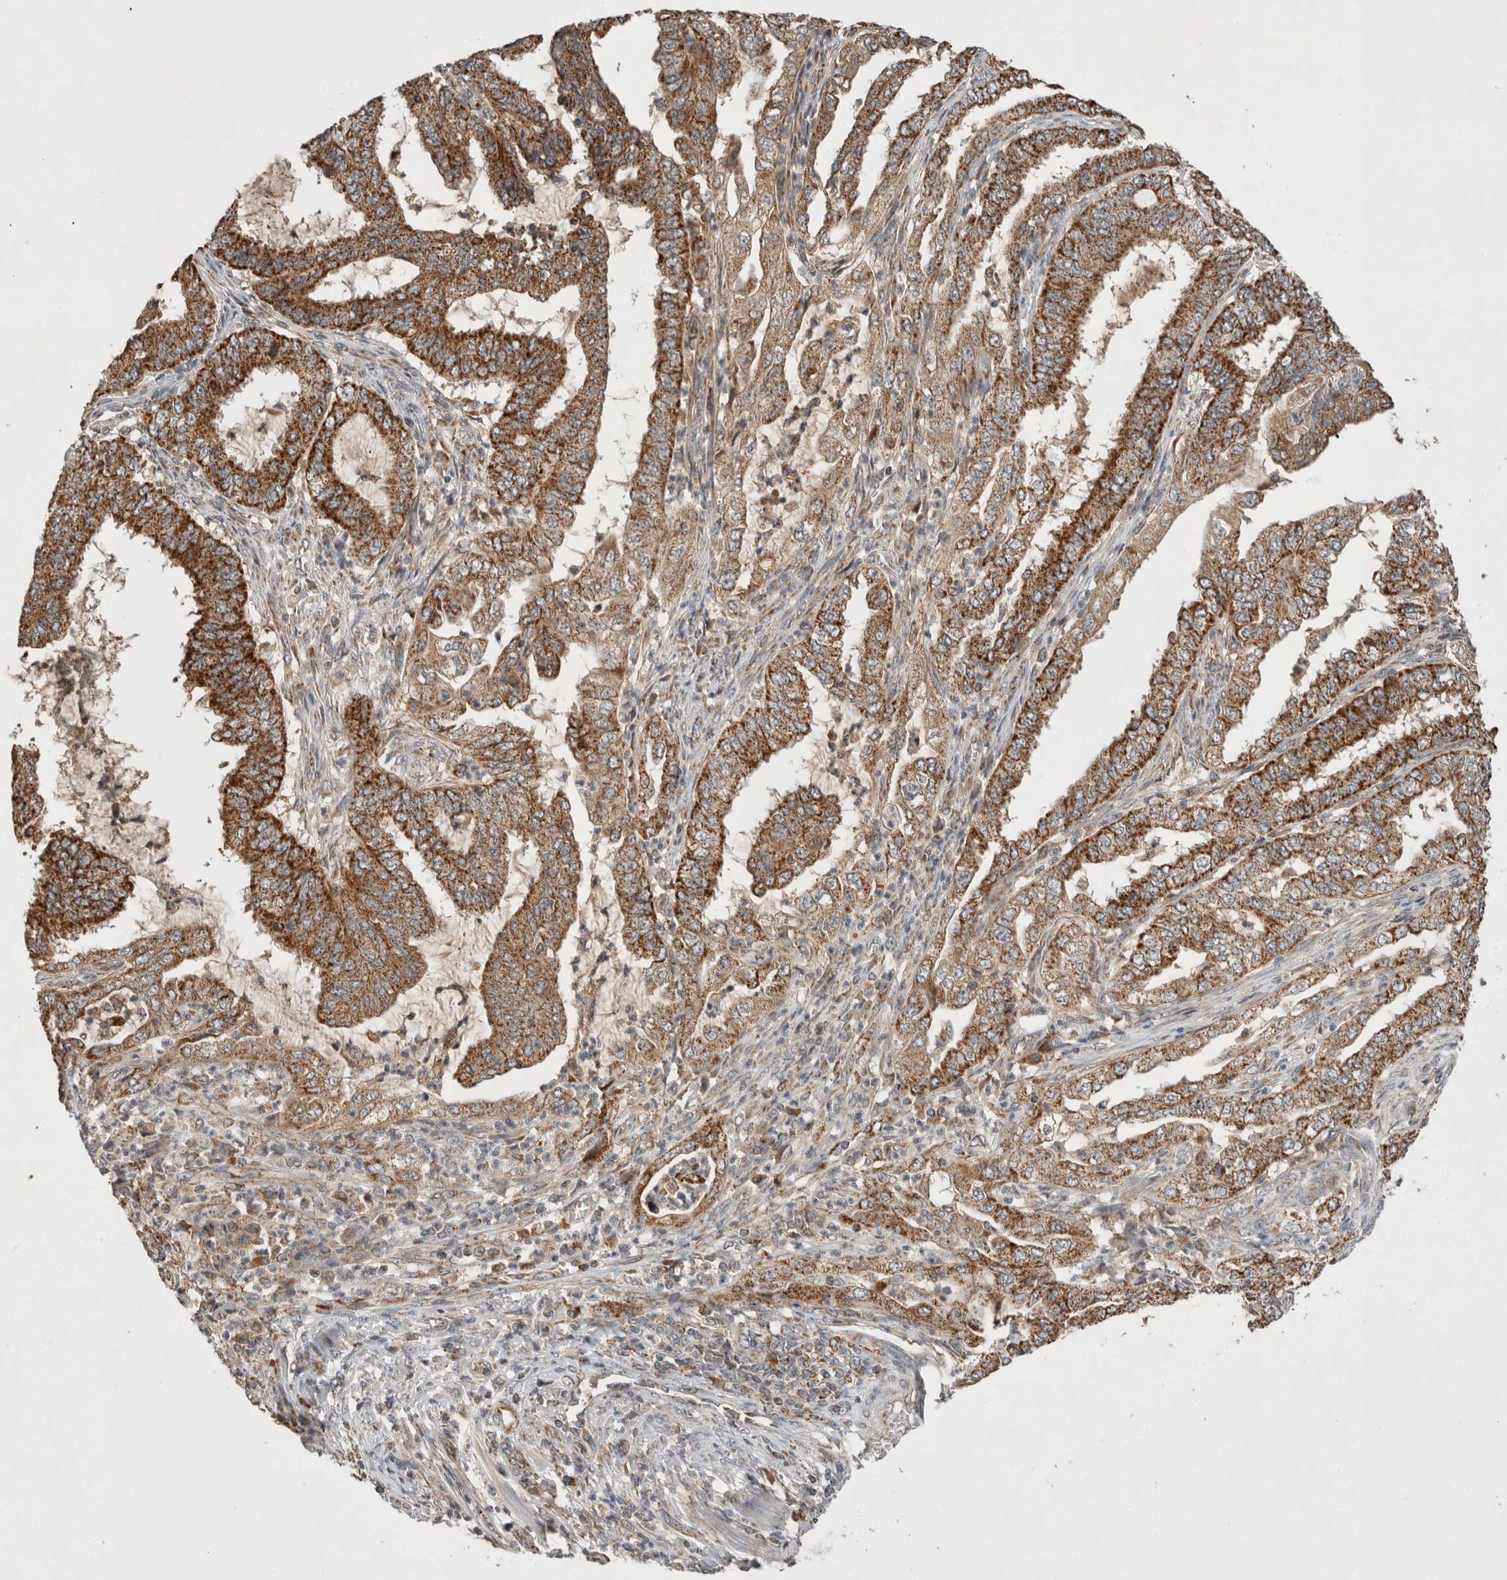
{"staining": {"intensity": "strong", "quantity": ">75%", "location": "cytoplasmic/membranous"}, "tissue": "endometrial cancer", "cell_type": "Tumor cells", "image_type": "cancer", "snomed": [{"axis": "morphology", "description": "Adenocarcinoma, NOS"}, {"axis": "topography", "description": "Endometrium"}], "caption": "An image of endometrial cancer stained for a protein exhibits strong cytoplasmic/membranous brown staining in tumor cells.", "gene": "AMPD1", "patient": {"sex": "female", "age": 51}}